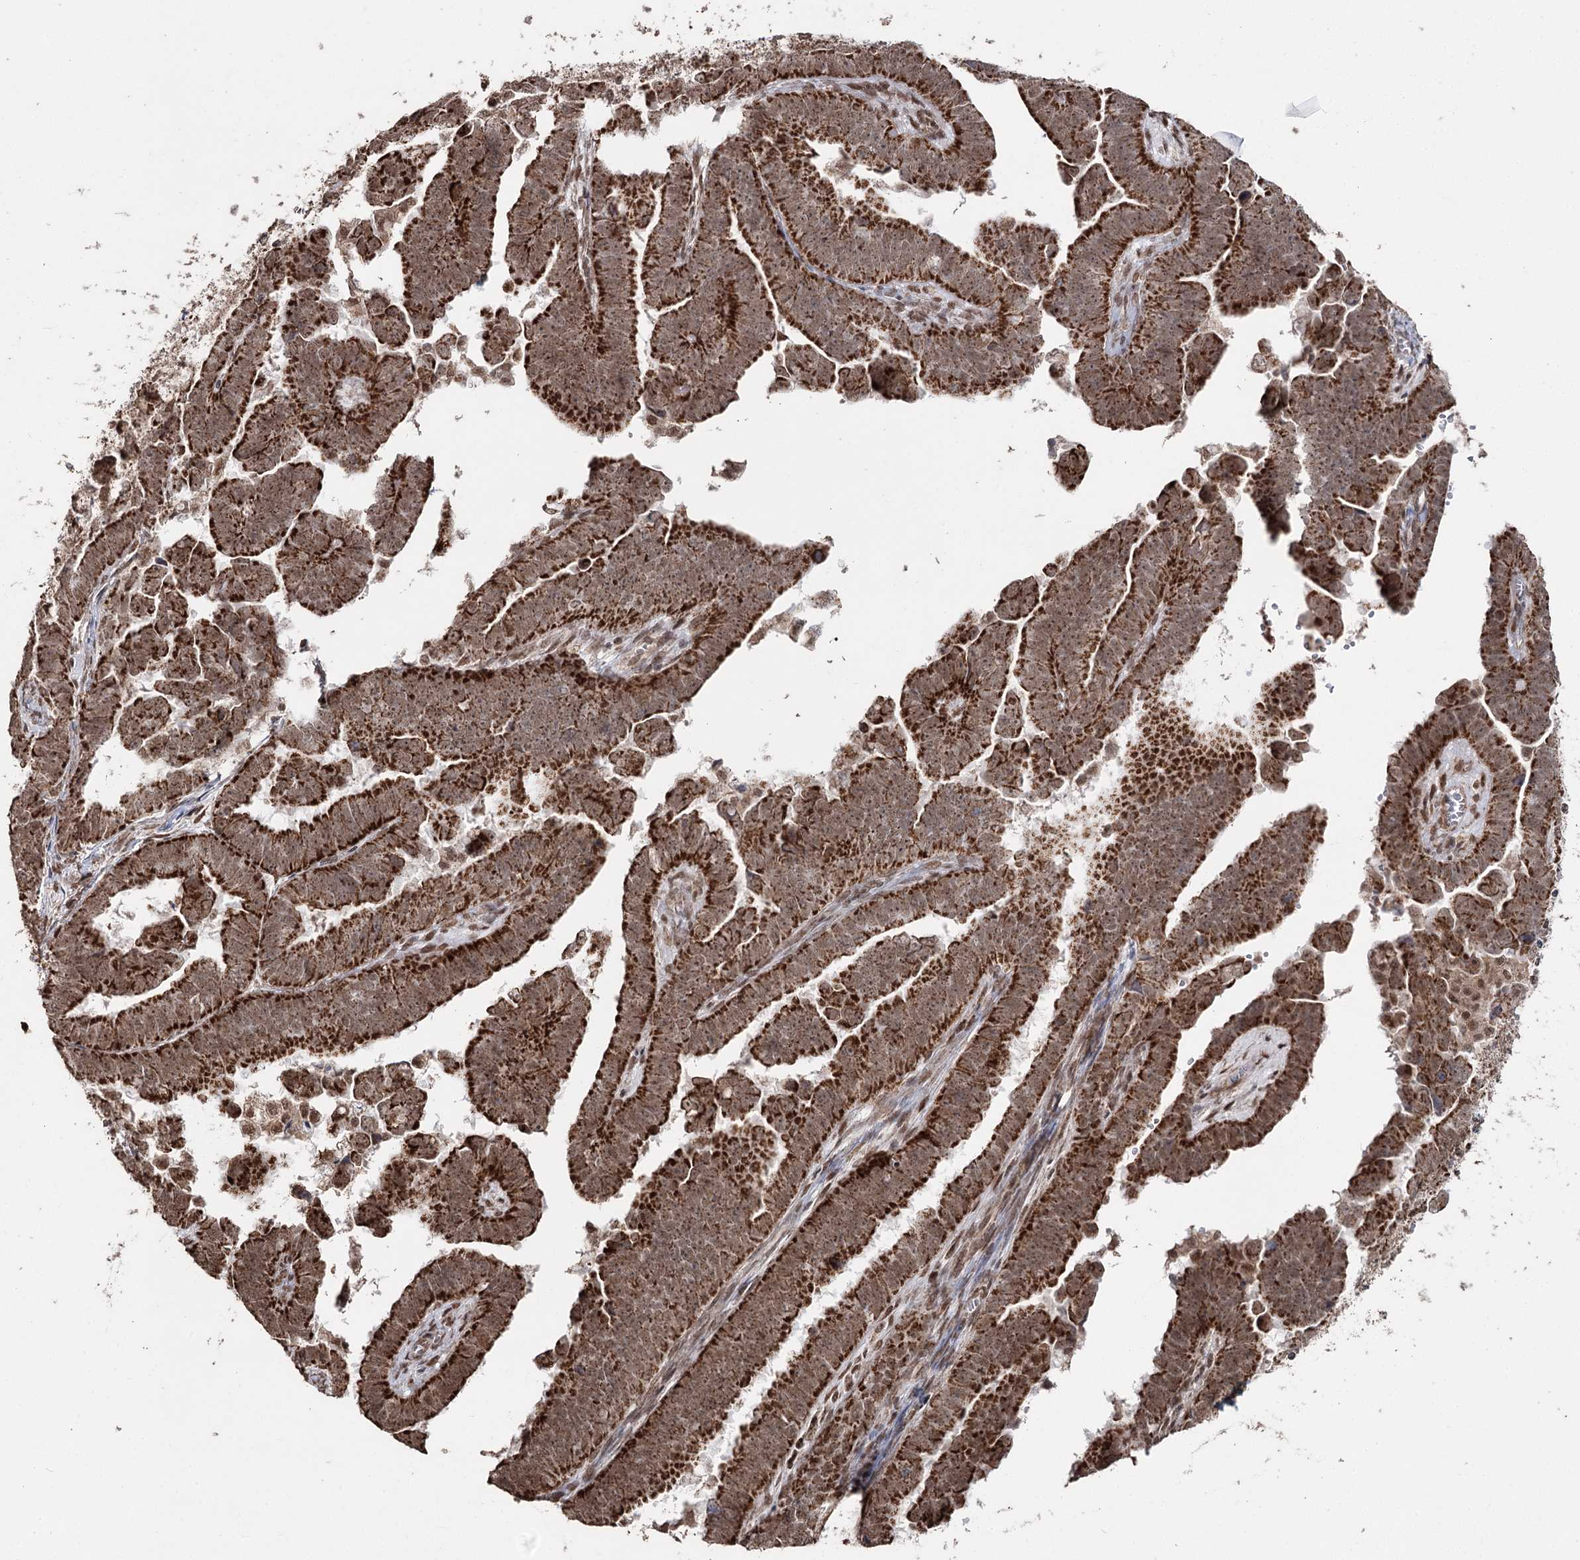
{"staining": {"intensity": "strong", "quantity": ">75%", "location": "cytoplasmic/membranous"}, "tissue": "endometrial cancer", "cell_type": "Tumor cells", "image_type": "cancer", "snomed": [{"axis": "morphology", "description": "Adenocarcinoma, NOS"}, {"axis": "topography", "description": "Endometrium"}], "caption": "A photomicrograph of human adenocarcinoma (endometrial) stained for a protein shows strong cytoplasmic/membranous brown staining in tumor cells.", "gene": "PDHX", "patient": {"sex": "female", "age": 75}}